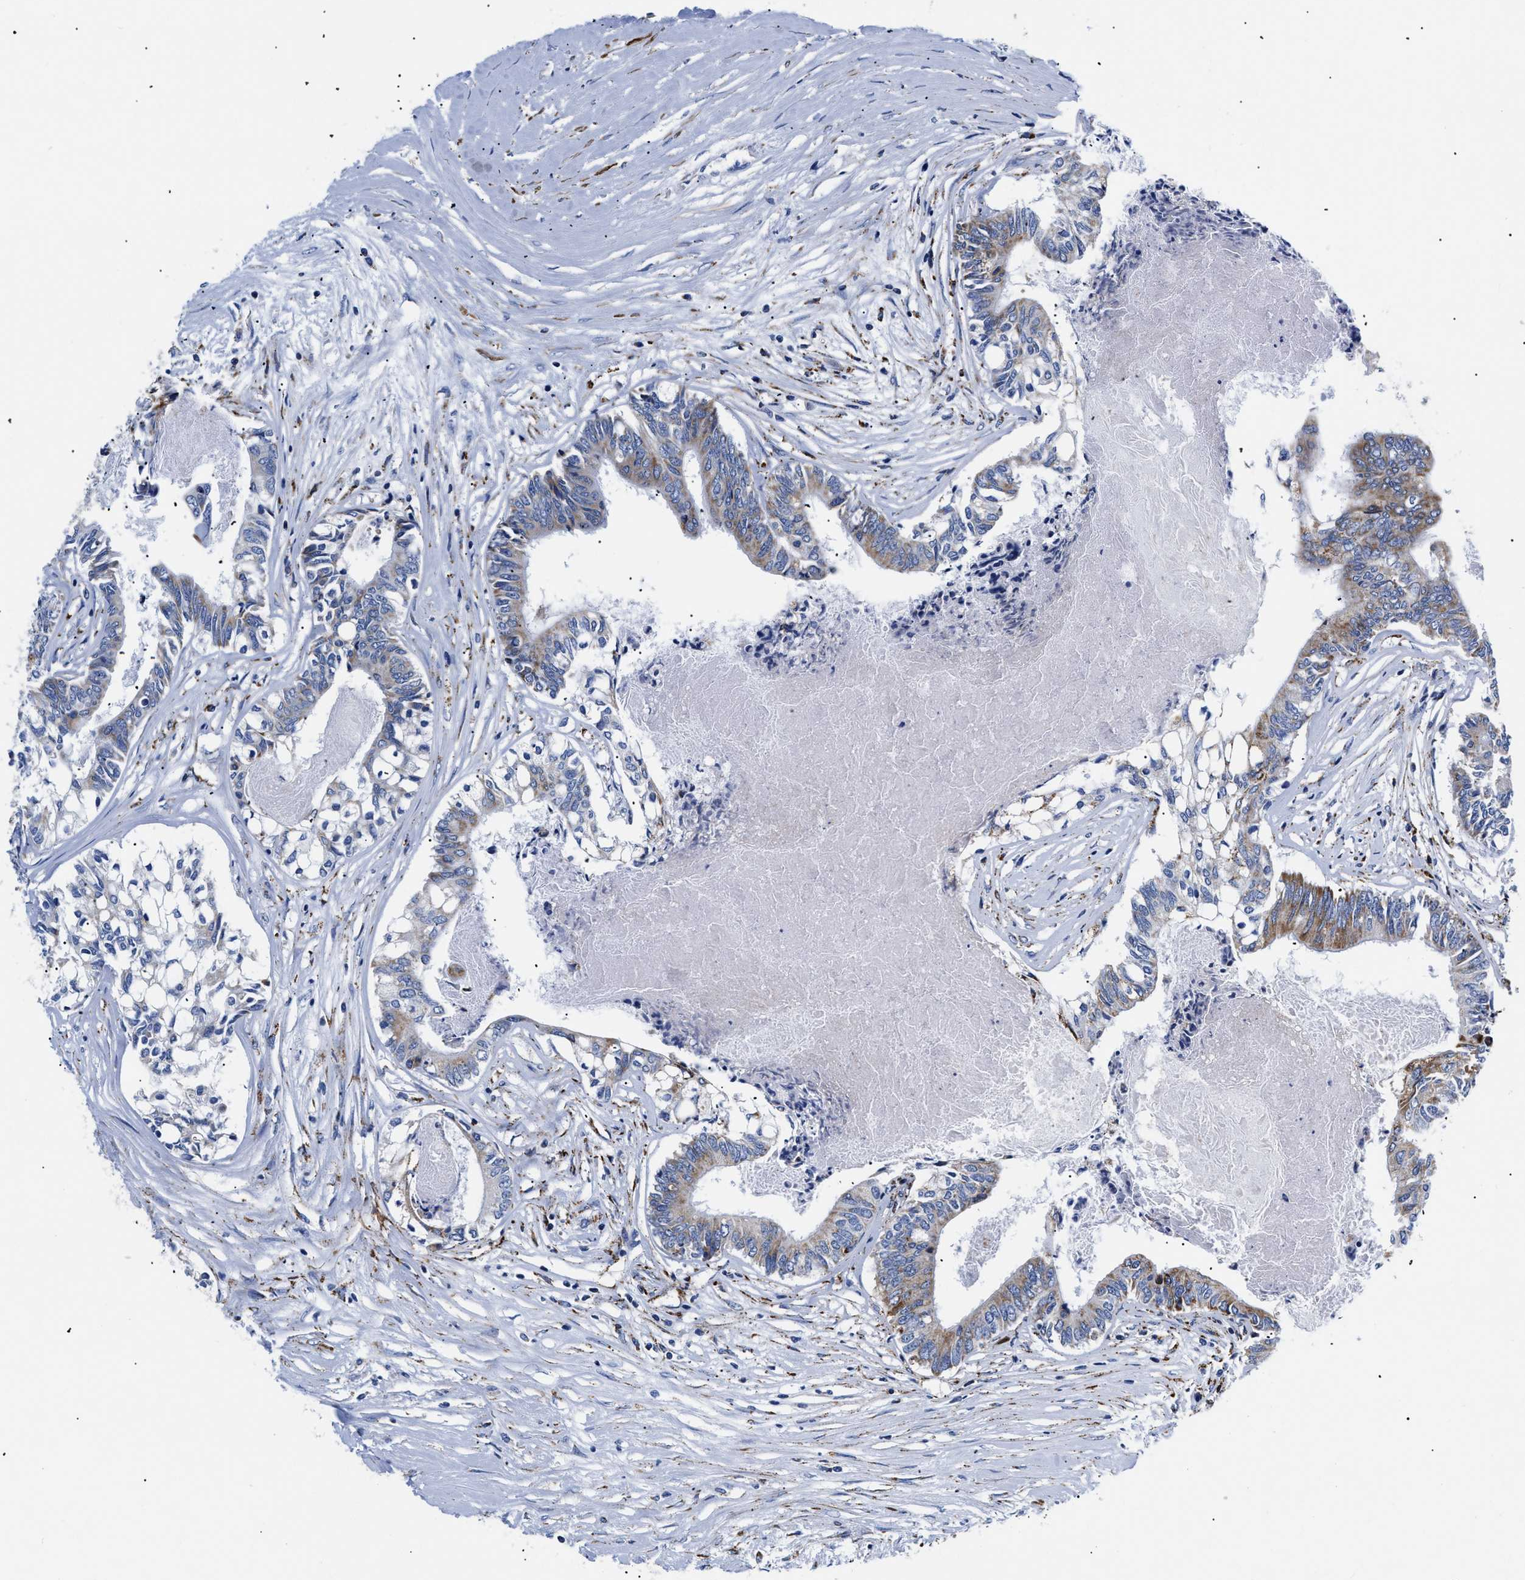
{"staining": {"intensity": "moderate", "quantity": "25%-75%", "location": "cytoplasmic/membranous"}, "tissue": "colorectal cancer", "cell_type": "Tumor cells", "image_type": "cancer", "snomed": [{"axis": "morphology", "description": "Adenocarcinoma, NOS"}, {"axis": "topography", "description": "Rectum"}], "caption": "The immunohistochemical stain shows moderate cytoplasmic/membranous staining in tumor cells of colorectal cancer (adenocarcinoma) tissue.", "gene": "GPR149", "patient": {"sex": "male", "age": 63}}